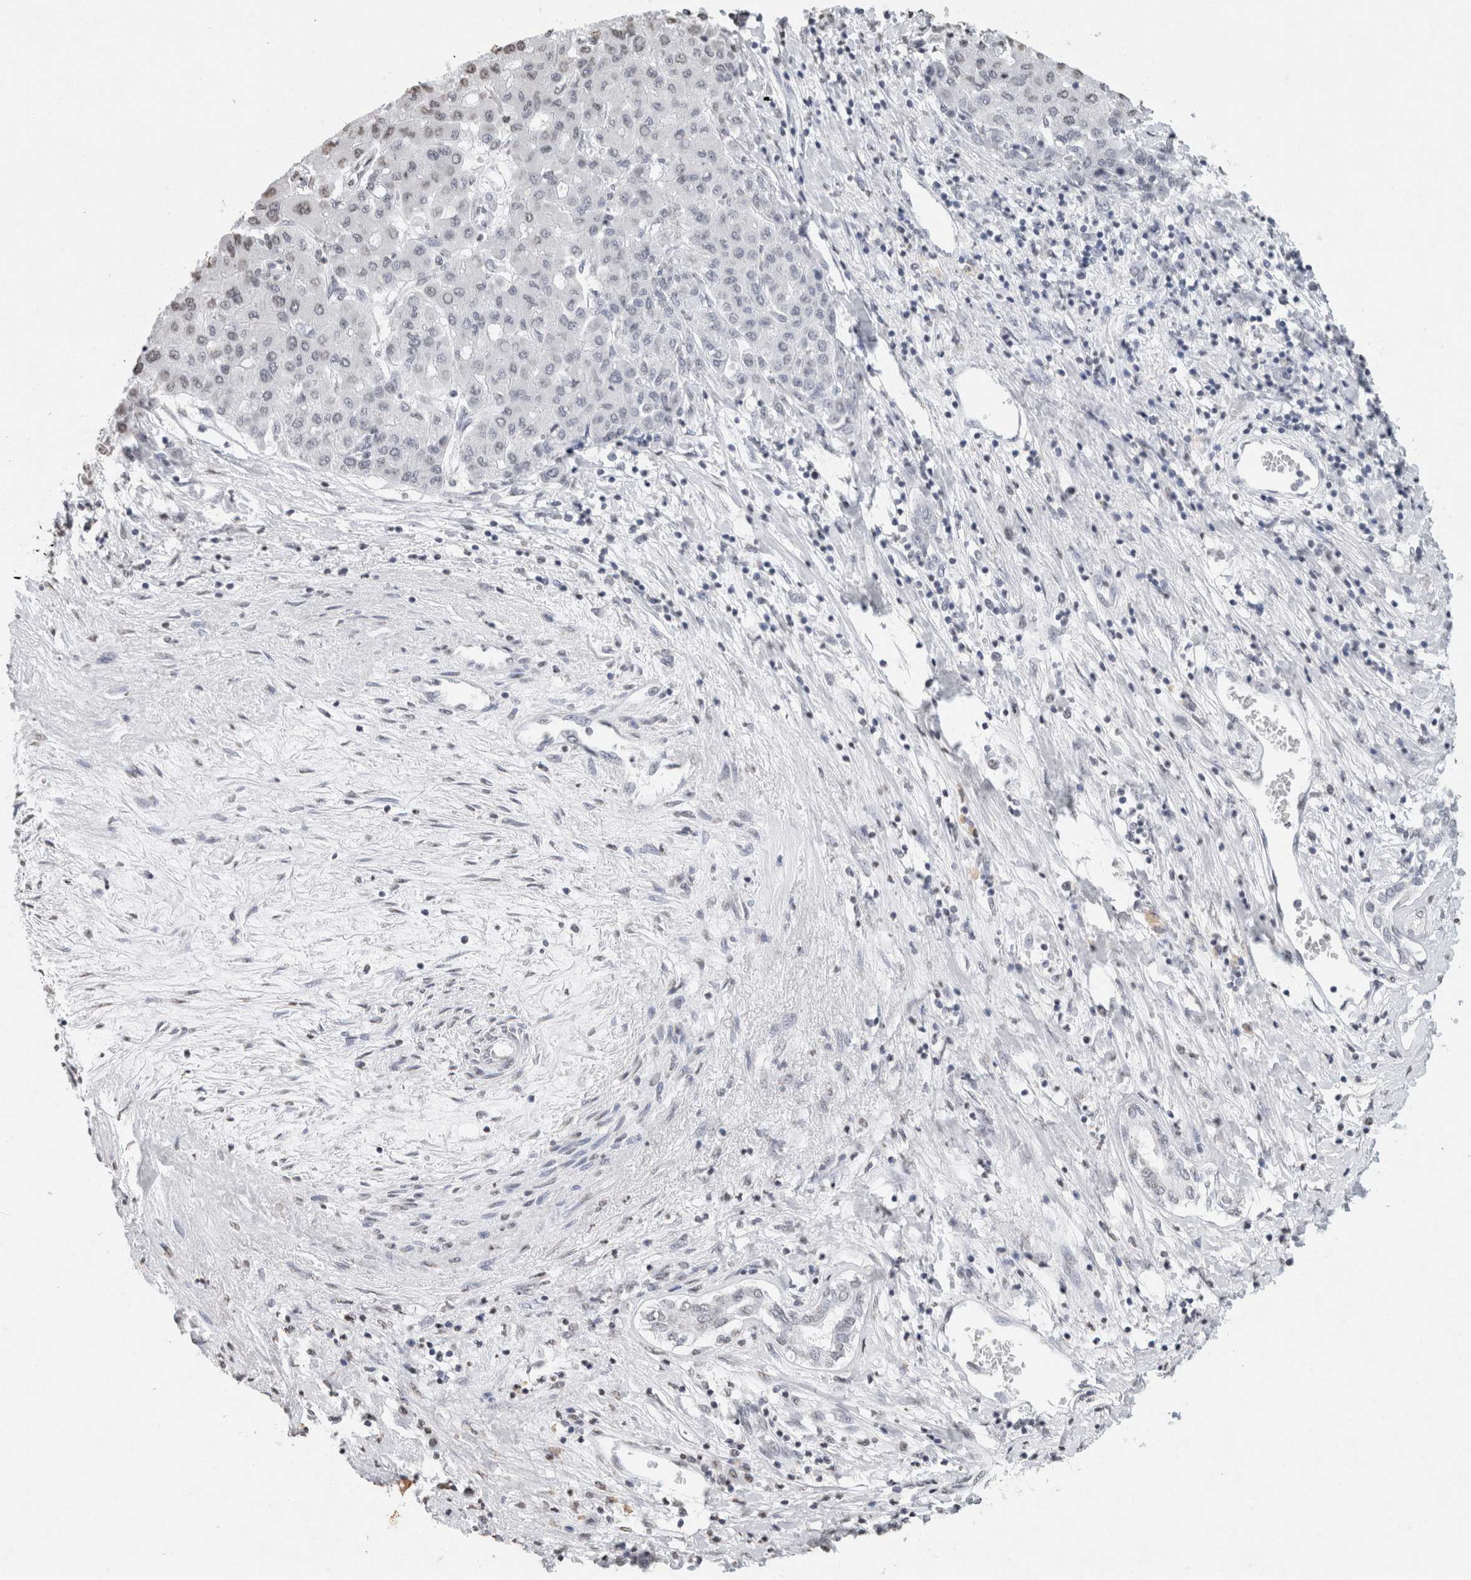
{"staining": {"intensity": "negative", "quantity": "none", "location": "none"}, "tissue": "liver cancer", "cell_type": "Tumor cells", "image_type": "cancer", "snomed": [{"axis": "morphology", "description": "Carcinoma, Hepatocellular, NOS"}, {"axis": "topography", "description": "Liver"}], "caption": "Immunohistochemistry (IHC) of human liver hepatocellular carcinoma shows no expression in tumor cells.", "gene": "CNTN1", "patient": {"sex": "male", "age": 65}}